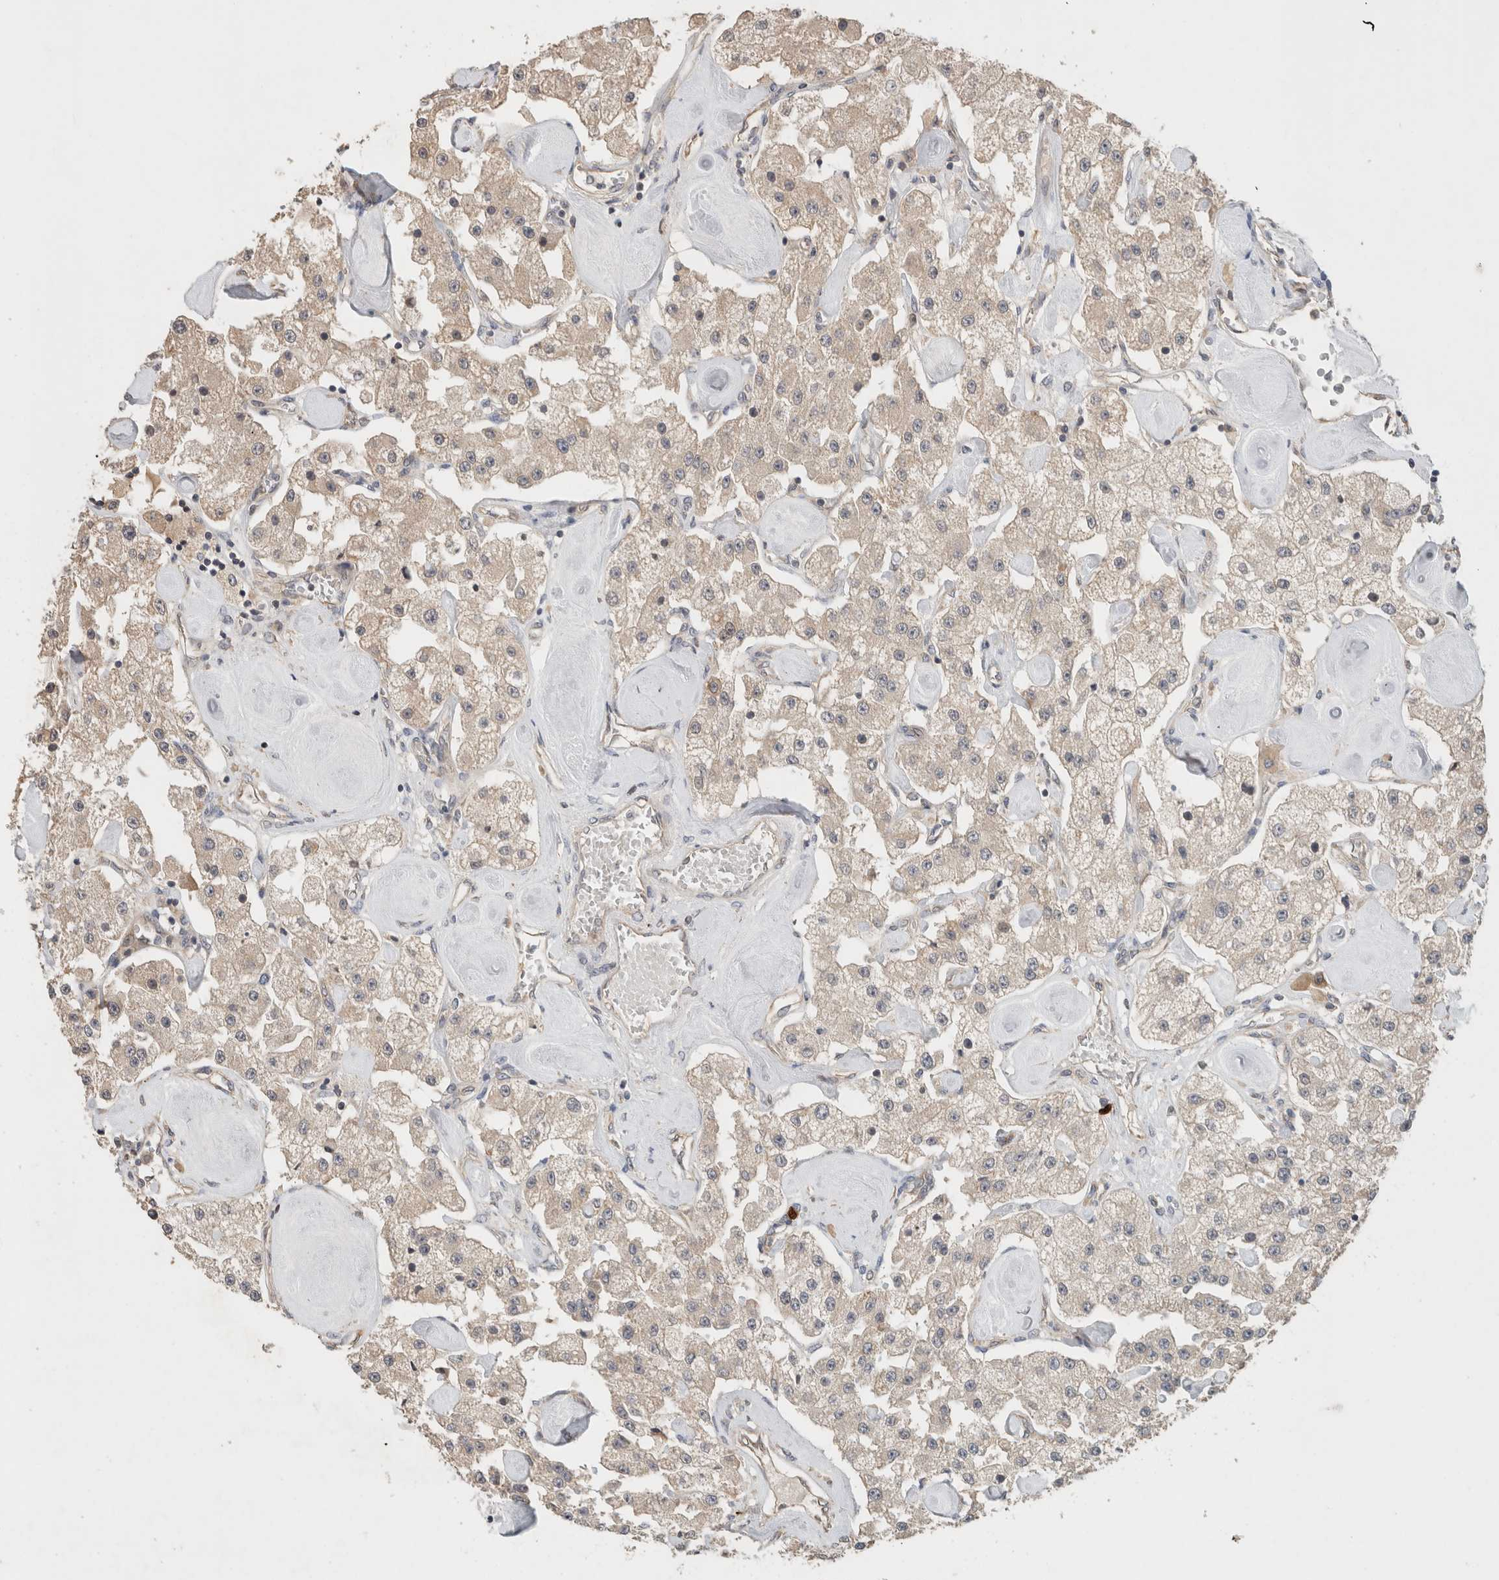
{"staining": {"intensity": "weak", "quantity": "25%-75%", "location": "cytoplasmic/membranous"}, "tissue": "carcinoid", "cell_type": "Tumor cells", "image_type": "cancer", "snomed": [{"axis": "morphology", "description": "Carcinoid, malignant, NOS"}, {"axis": "topography", "description": "Pancreas"}], "caption": "The histopathology image shows staining of carcinoid, revealing weak cytoplasmic/membranous protein staining (brown color) within tumor cells.", "gene": "PUM1", "patient": {"sex": "male", "age": 41}}